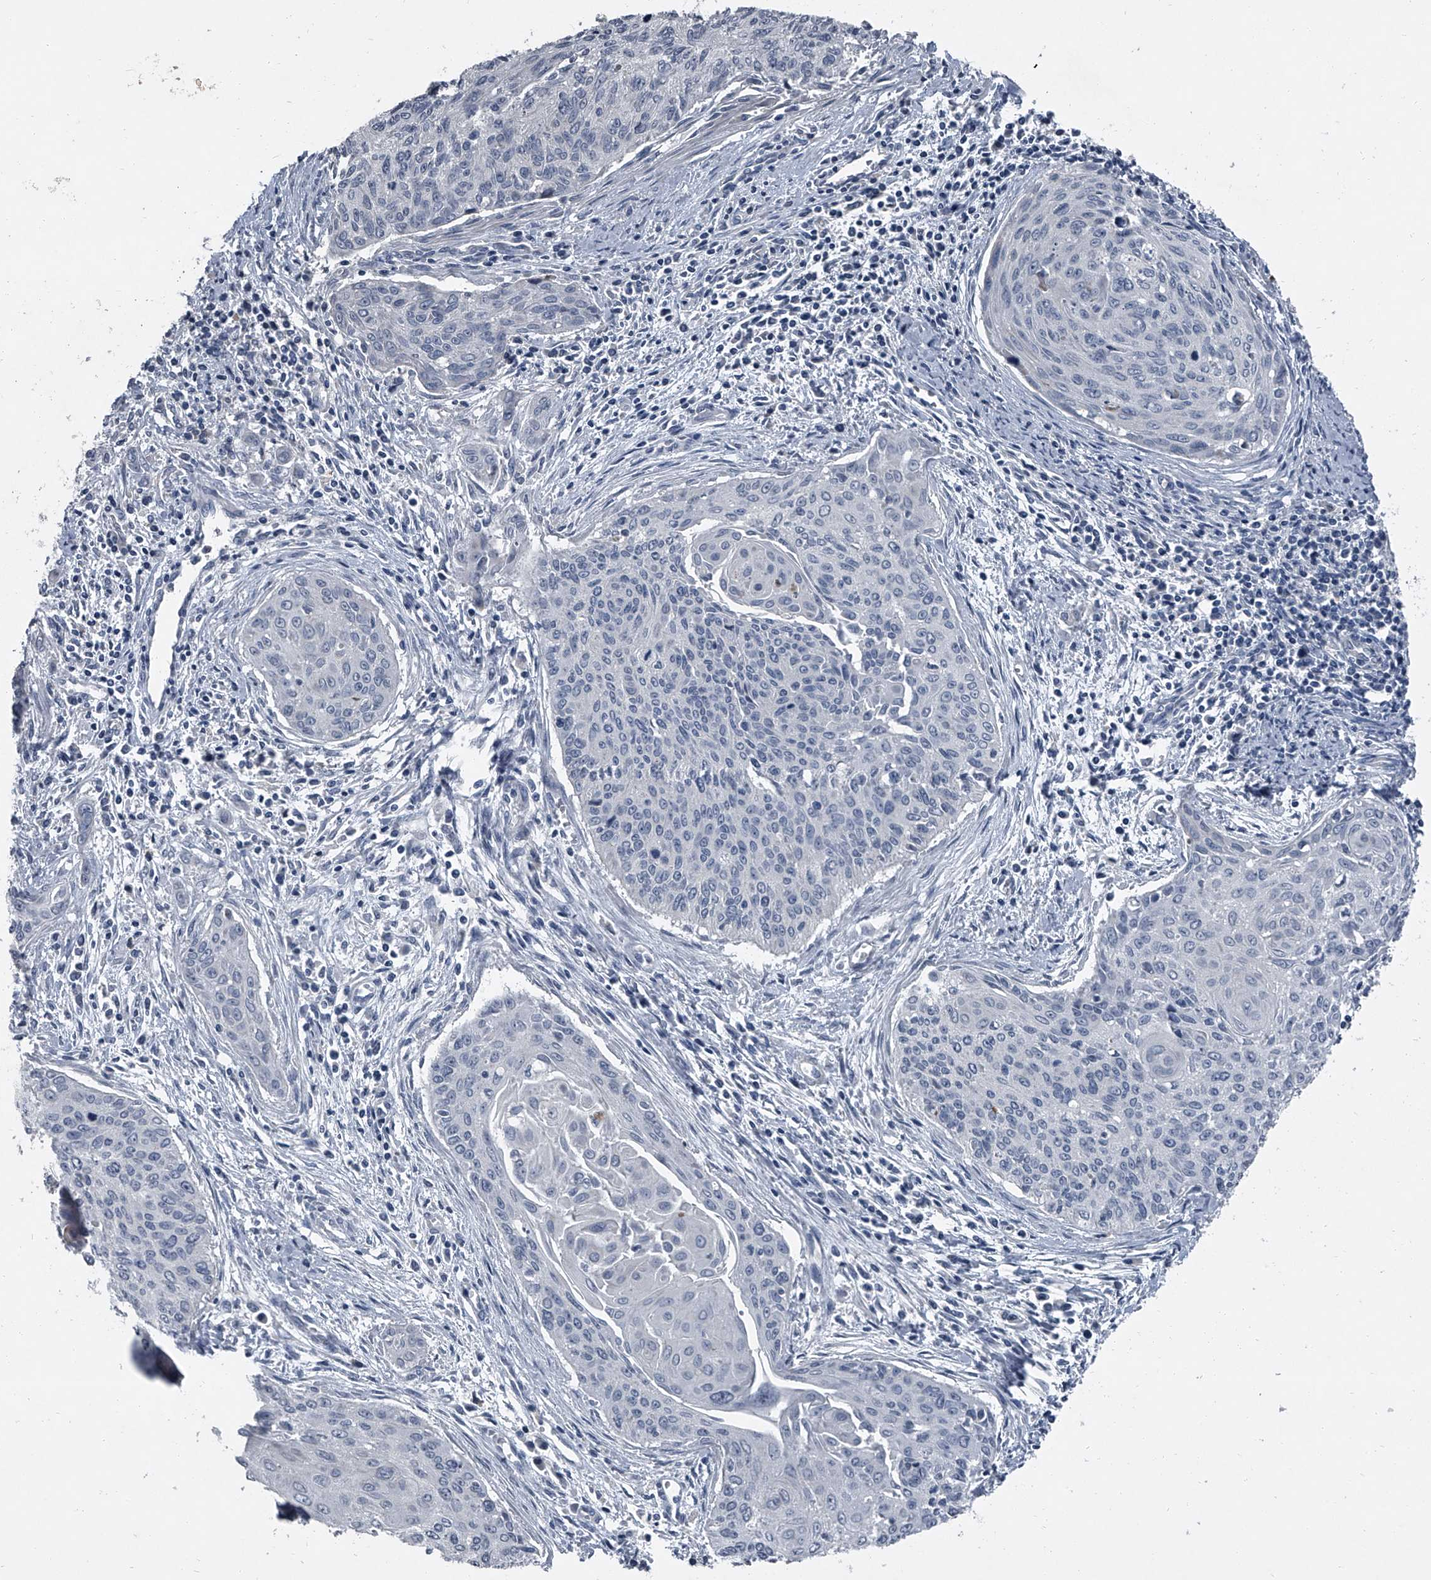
{"staining": {"intensity": "negative", "quantity": "none", "location": "none"}, "tissue": "cervical cancer", "cell_type": "Tumor cells", "image_type": "cancer", "snomed": [{"axis": "morphology", "description": "Squamous cell carcinoma, NOS"}, {"axis": "topography", "description": "Cervix"}], "caption": "Tumor cells are negative for brown protein staining in cervical cancer. (DAB immunohistochemistry, high magnification).", "gene": "HEPHL1", "patient": {"sex": "female", "age": 55}}